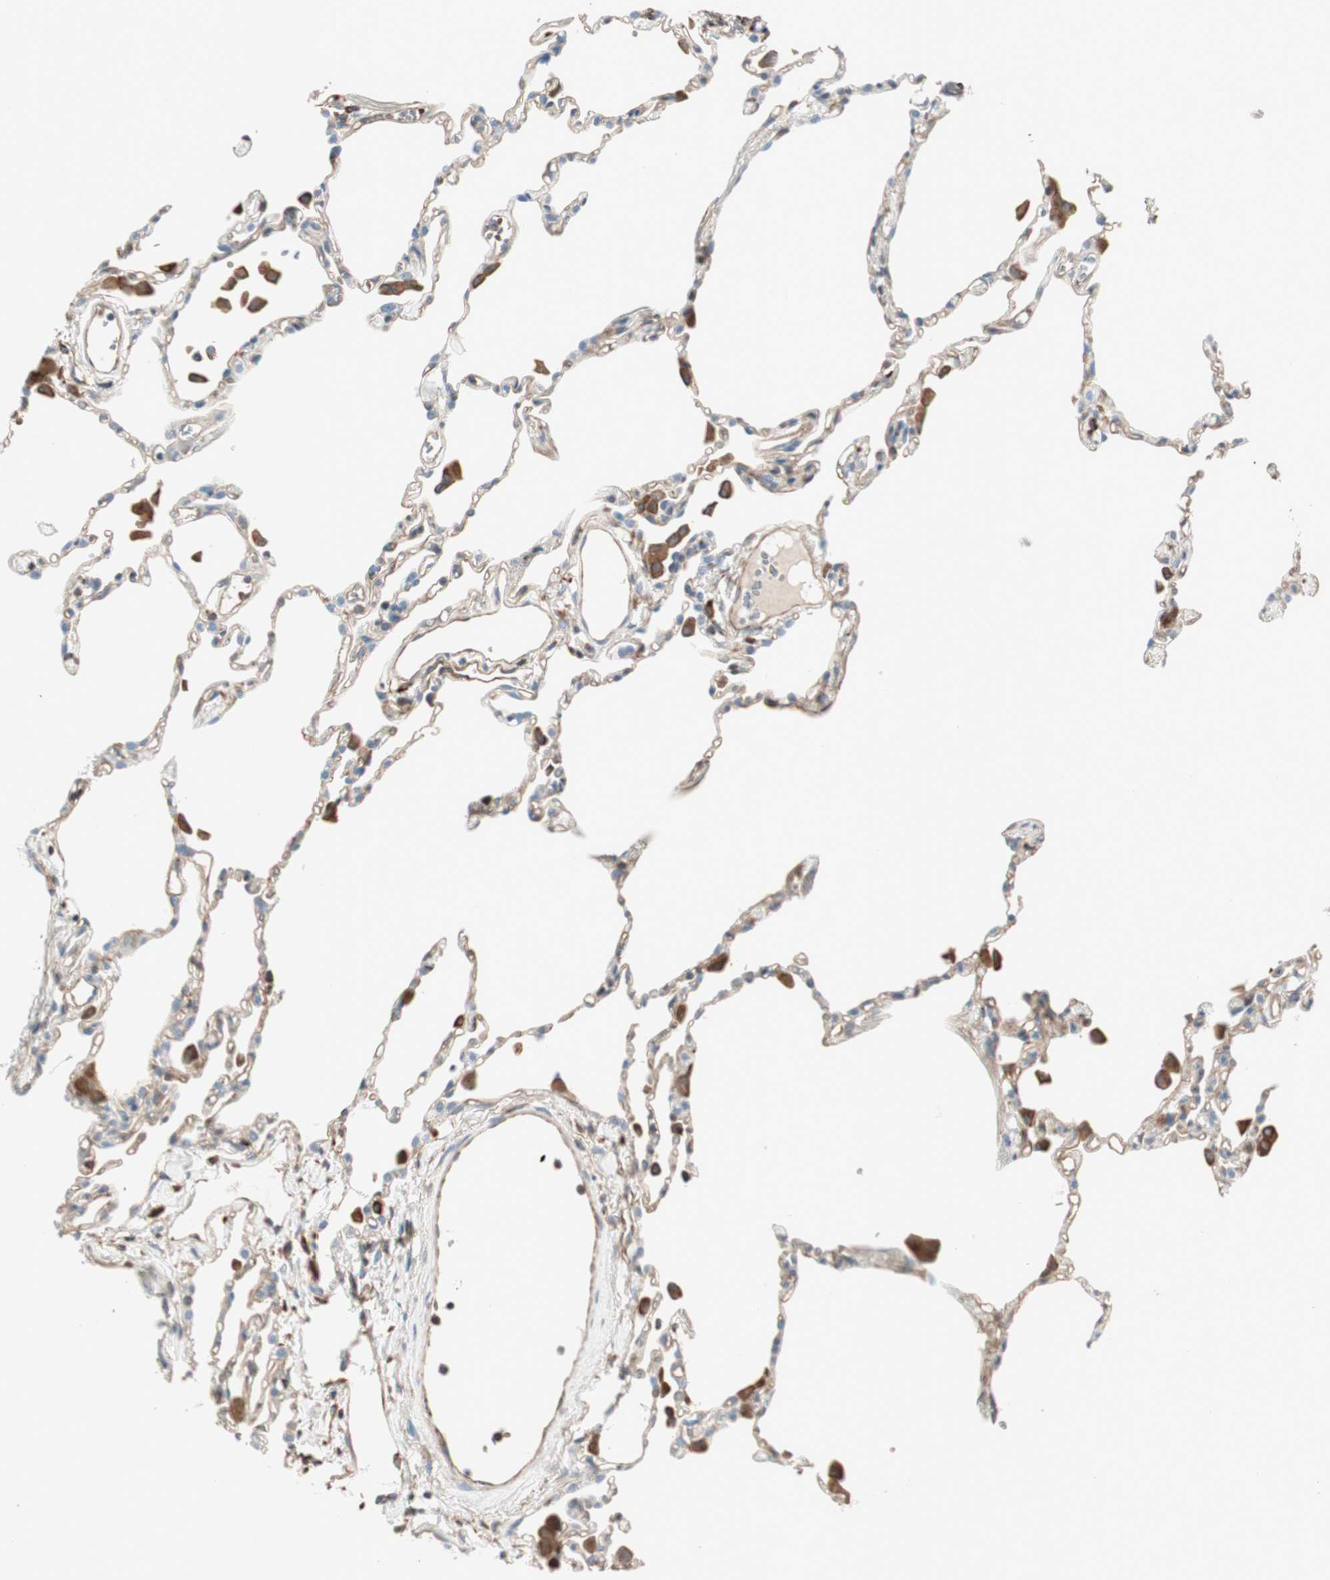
{"staining": {"intensity": "negative", "quantity": "none", "location": "none"}, "tissue": "lung", "cell_type": "Alveolar cells", "image_type": "normal", "snomed": [{"axis": "morphology", "description": "Normal tissue, NOS"}, {"axis": "topography", "description": "Lung"}], "caption": "DAB immunohistochemical staining of unremarkable human lung shows no significant positivity in alveolar cells.", "gene": "SRCIN1", "patient": {"sex": "female", "age": 49}}